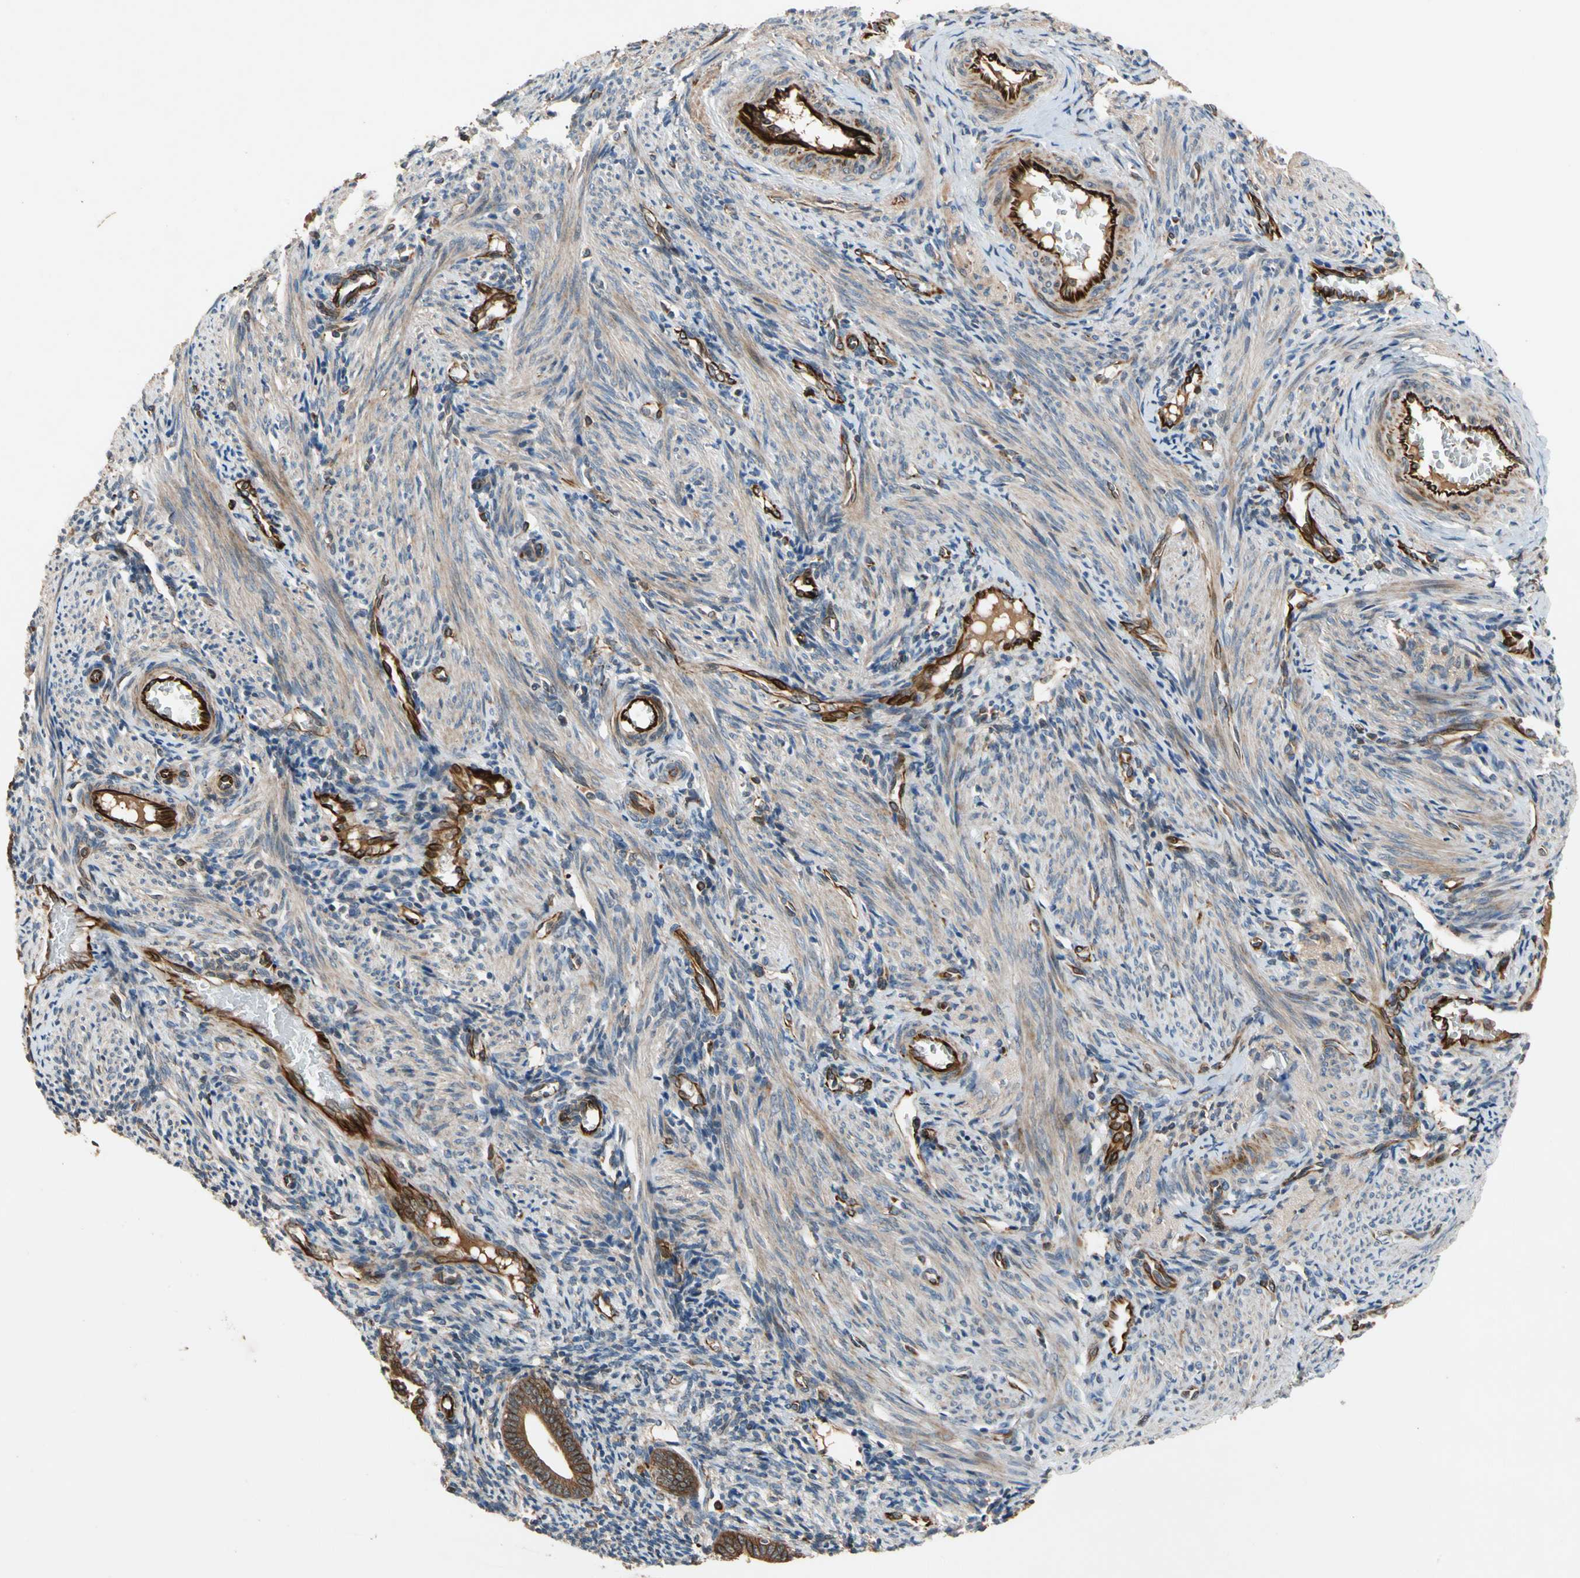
{"staining": {"intensity": "moderate", "quantity": ">75%", "location": "cytoplasmic/membranous"}, "tissue": "endometrium", "cell_type": "Cells in endometrial stroma", "image_type": "normal", "snomed": [{"axis": "morphology", "description": "Normal tissue, NOS"}, {"axis": "topography", "description": "Uterus"}, {"axis": "topography", "description": "Endometrium"}], "caption": "Protein expression analysis of normal human endometrium reveals moderate cytoplasmic/membranous staining in about >75% of cells in endometrial stroma.", "gene": "FGD6", "patient": {"sex": "female", "age": 33}}